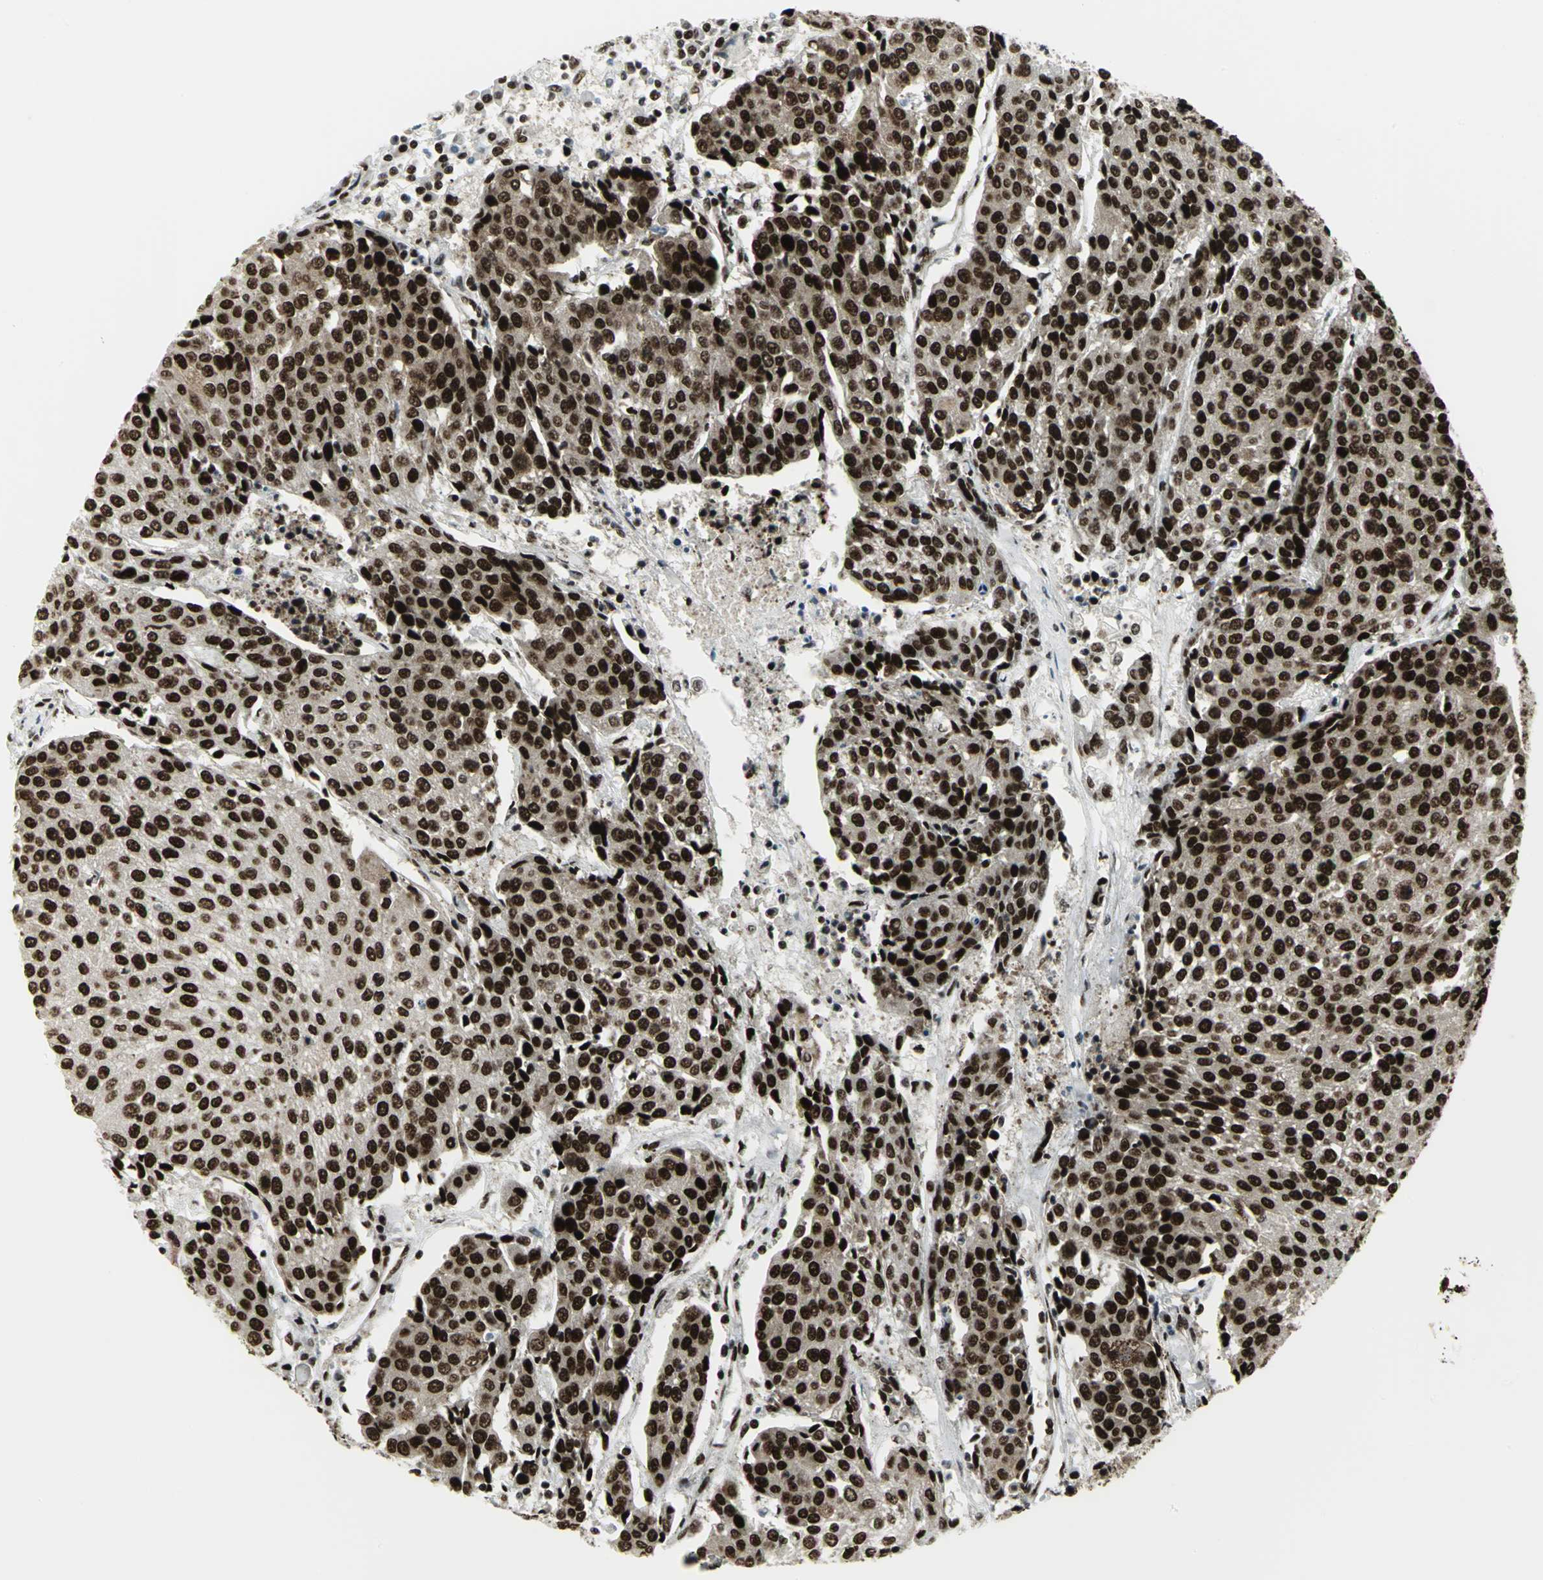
{"staining": {"intensity": "strong", "quantity": ">75%", "location": "nuclear"}, "tissue": "urothelial cancer", "cell_type": "Tumor cells", "image_type": "cancer", "snomed": [{"axis": "morphology", "description": "Urothelial carcinoma, High grade"}, {"axis": "topography", "description": "Urinary bladder"}], "caption": "A histopathology image of human high-grade urothelial carcinoma stained for a protein exhibits strong nuclear brown staining in tumor cells. The staining was performed using DAB (3,3'-diaminobenzidine) to visualize the protein expression in brown, while the nuclei were stained in blue with hematoxylin (Magnification: 20x).", "gene": "SMARCA4", "patient": {"sex": "female", "age": 85}}